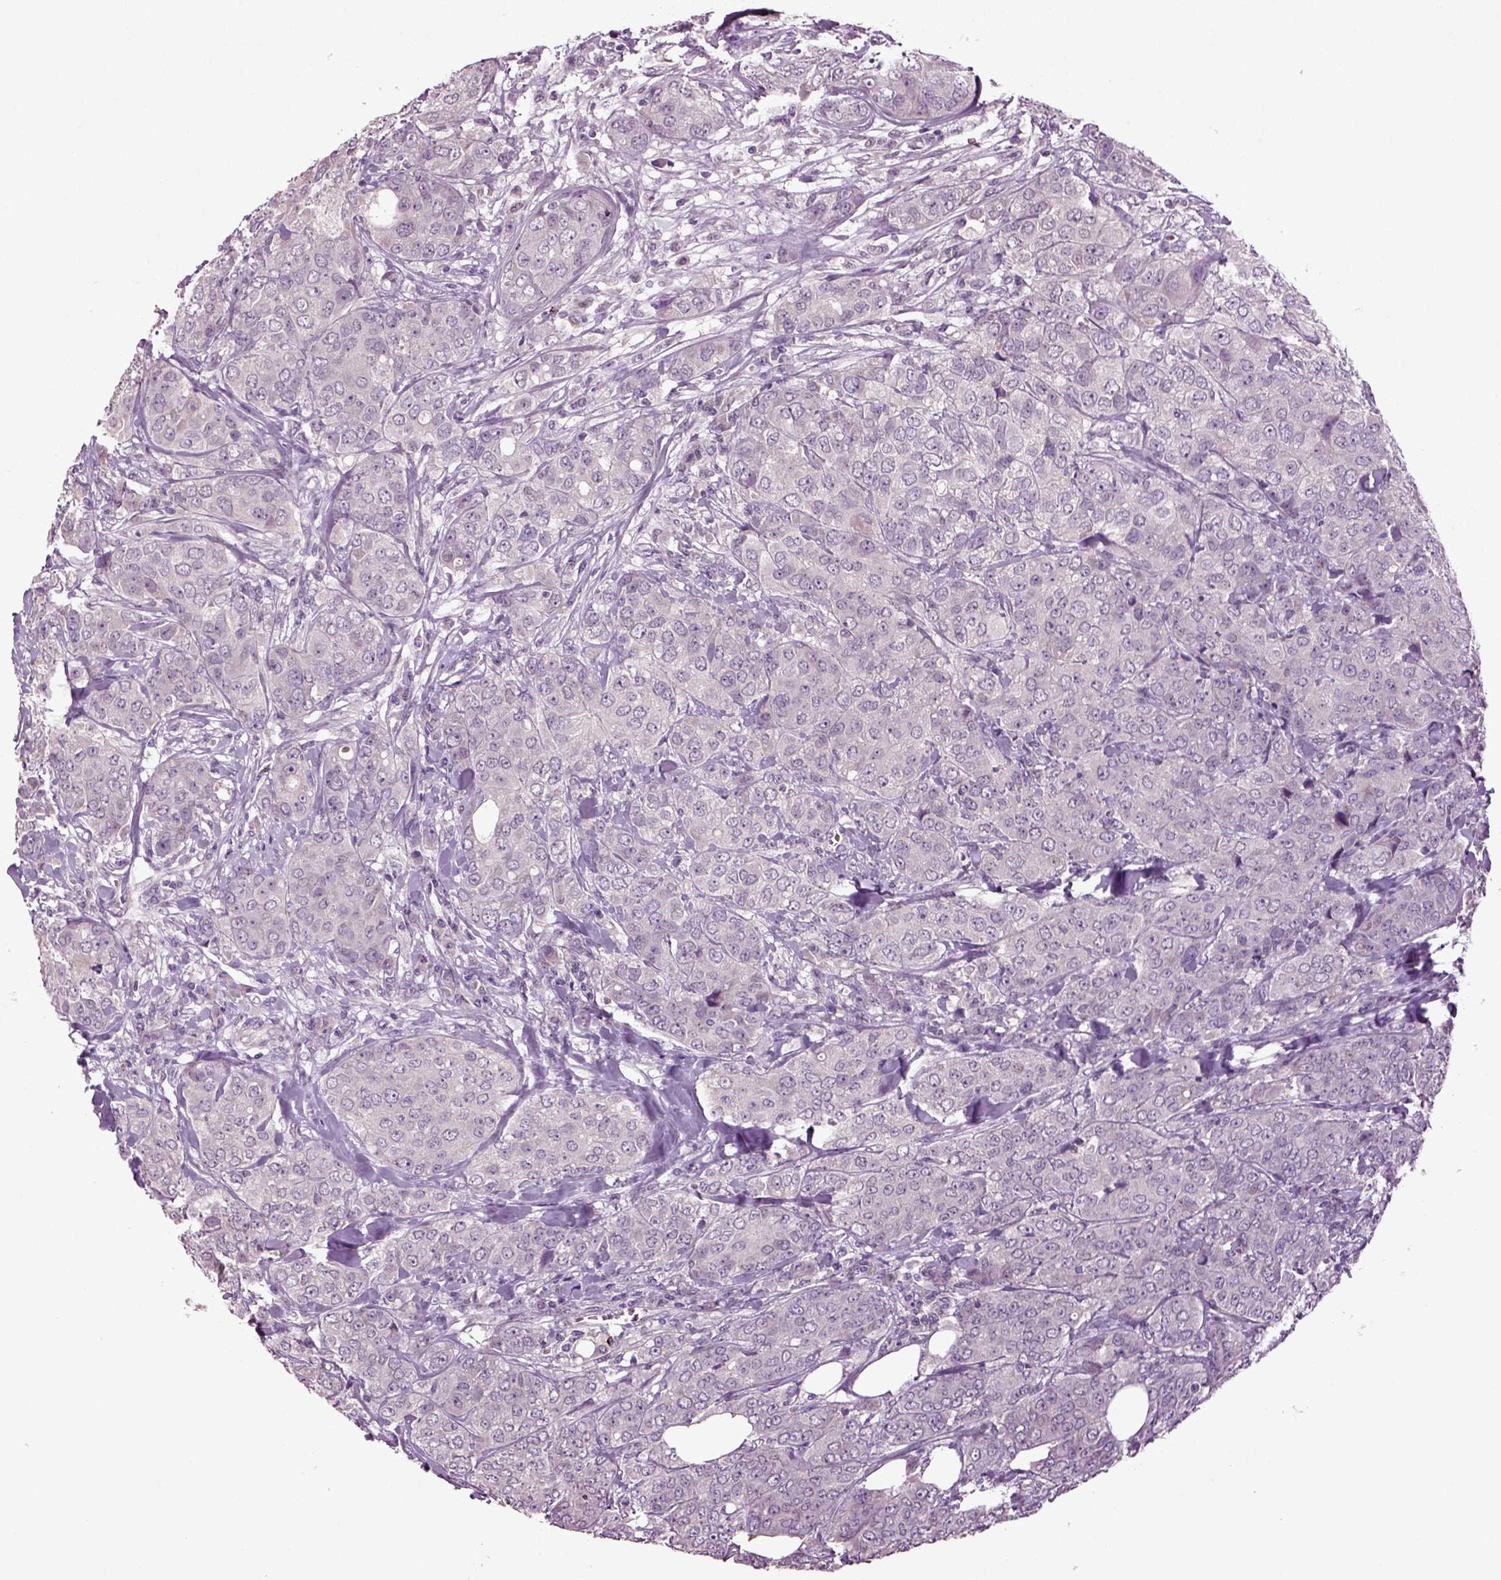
{"staining": {"intensity": "negative", "quantity": "none", "location": "none"}, "tissue": "breast cancer", "cell_type": "Tumor cells", "image_type": "cancer", "snomed": [{"axis": "morphology", "description": "Duct carcinoma"}, {"axis": "topography", "description": "Breast"}], "caption": "There is no significant staining in tumor cells of breast infiltrating ductal carcinoma. (DAB immunohistochemistry visualized using brightfield microscopy, high magnification).", "gene": "SLC17A6", "patient": {"sex": "female", "age": 43}}